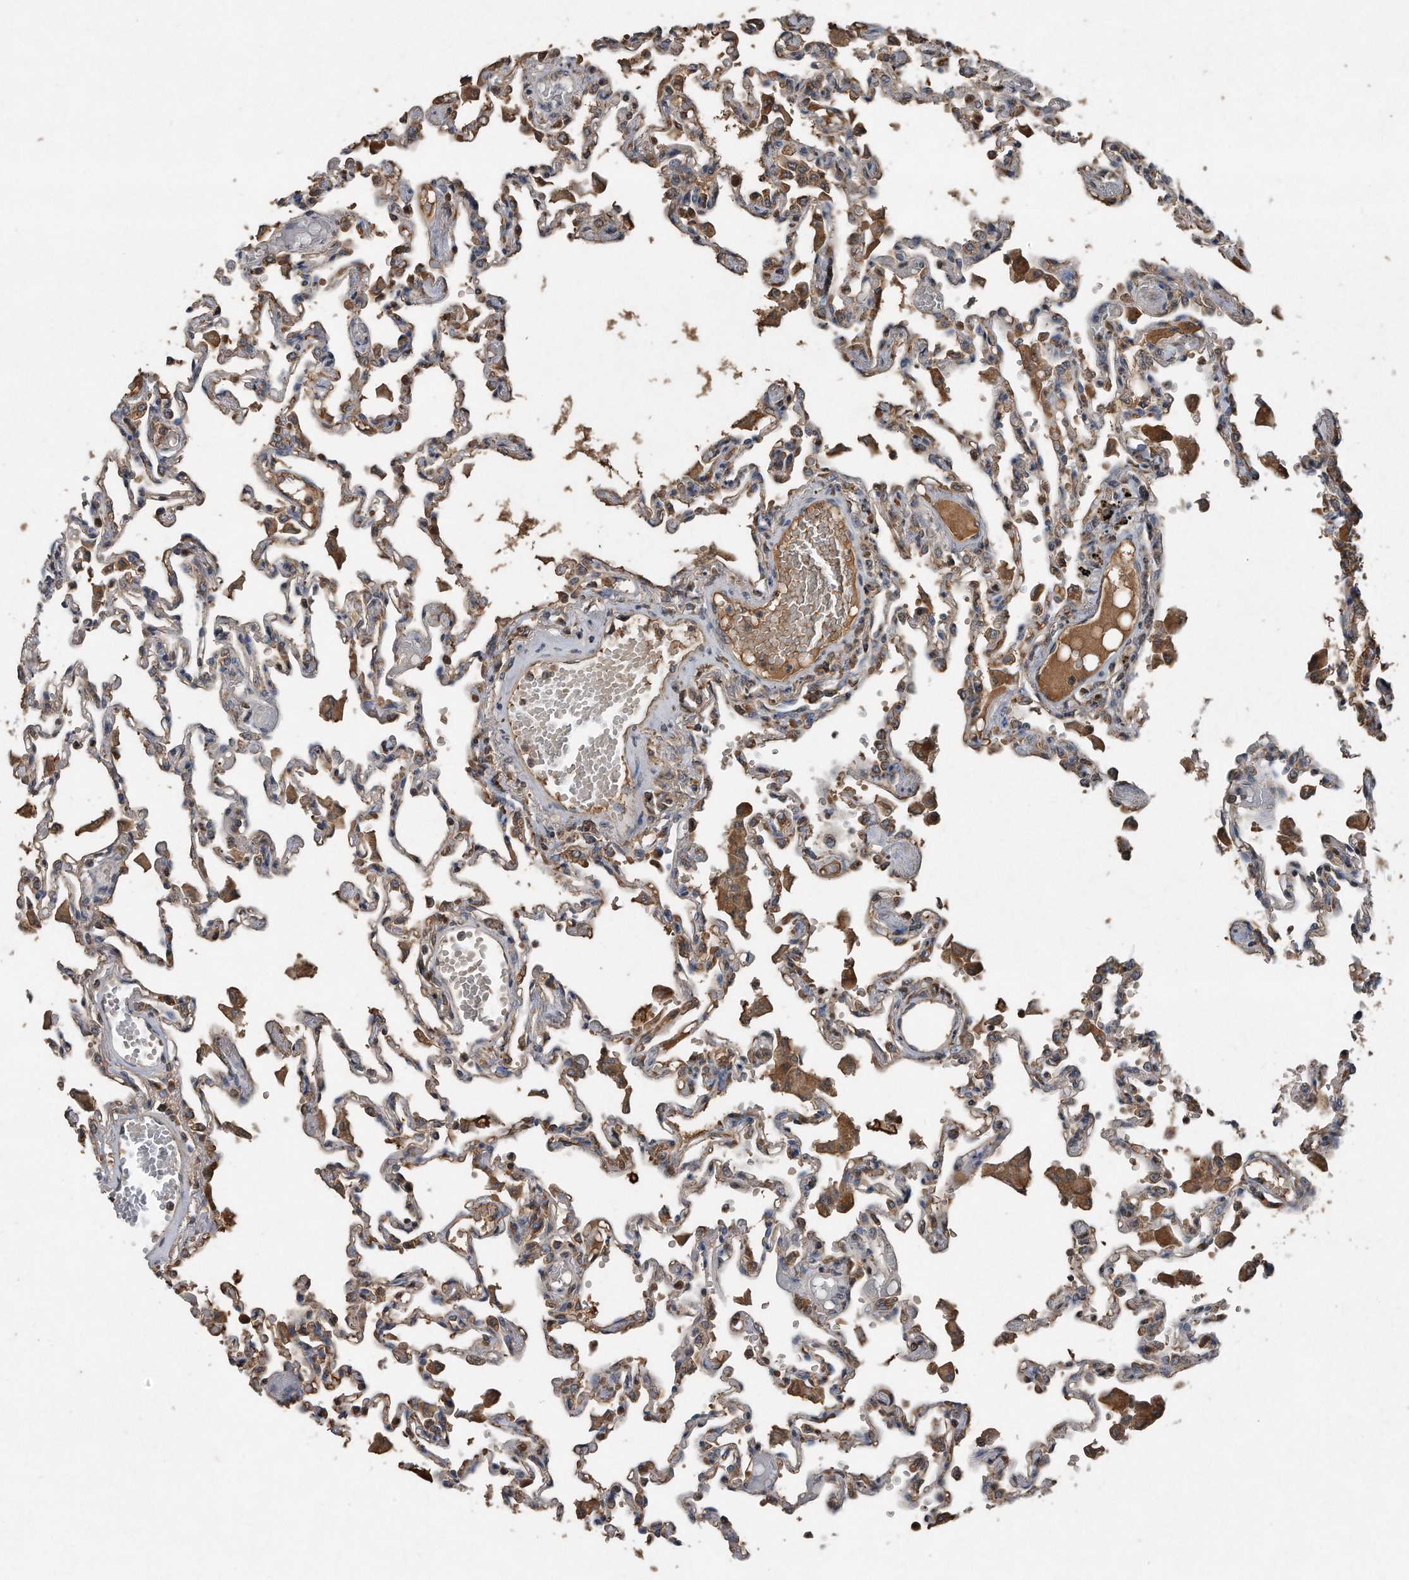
{"staining": {"intensity": "weak", "quantity": "25%-75%", "location": "cytoplasmic/membranous"}, "tissue": "lung", "cell_type": "Alveolar cells", "image_type": "normal", "snomed": [{"axis": "morphology", "description": "Normal tissue, NOS"}, {"axis": "topography", "description": "Bronchus"}, {"axis": "topography", "description": "Lung"}], "caption": "An immunohistochemistry micrograph of unremarkable tissue is shown. Protein staining in brown shows weak cytoplasmic/membranous positivity in lung within alveolar cells. The protein is shown in brown color, while the nuclei are stained blue.", "gene": "SDHA", "patient": {"sex": "female", "age": 49}}